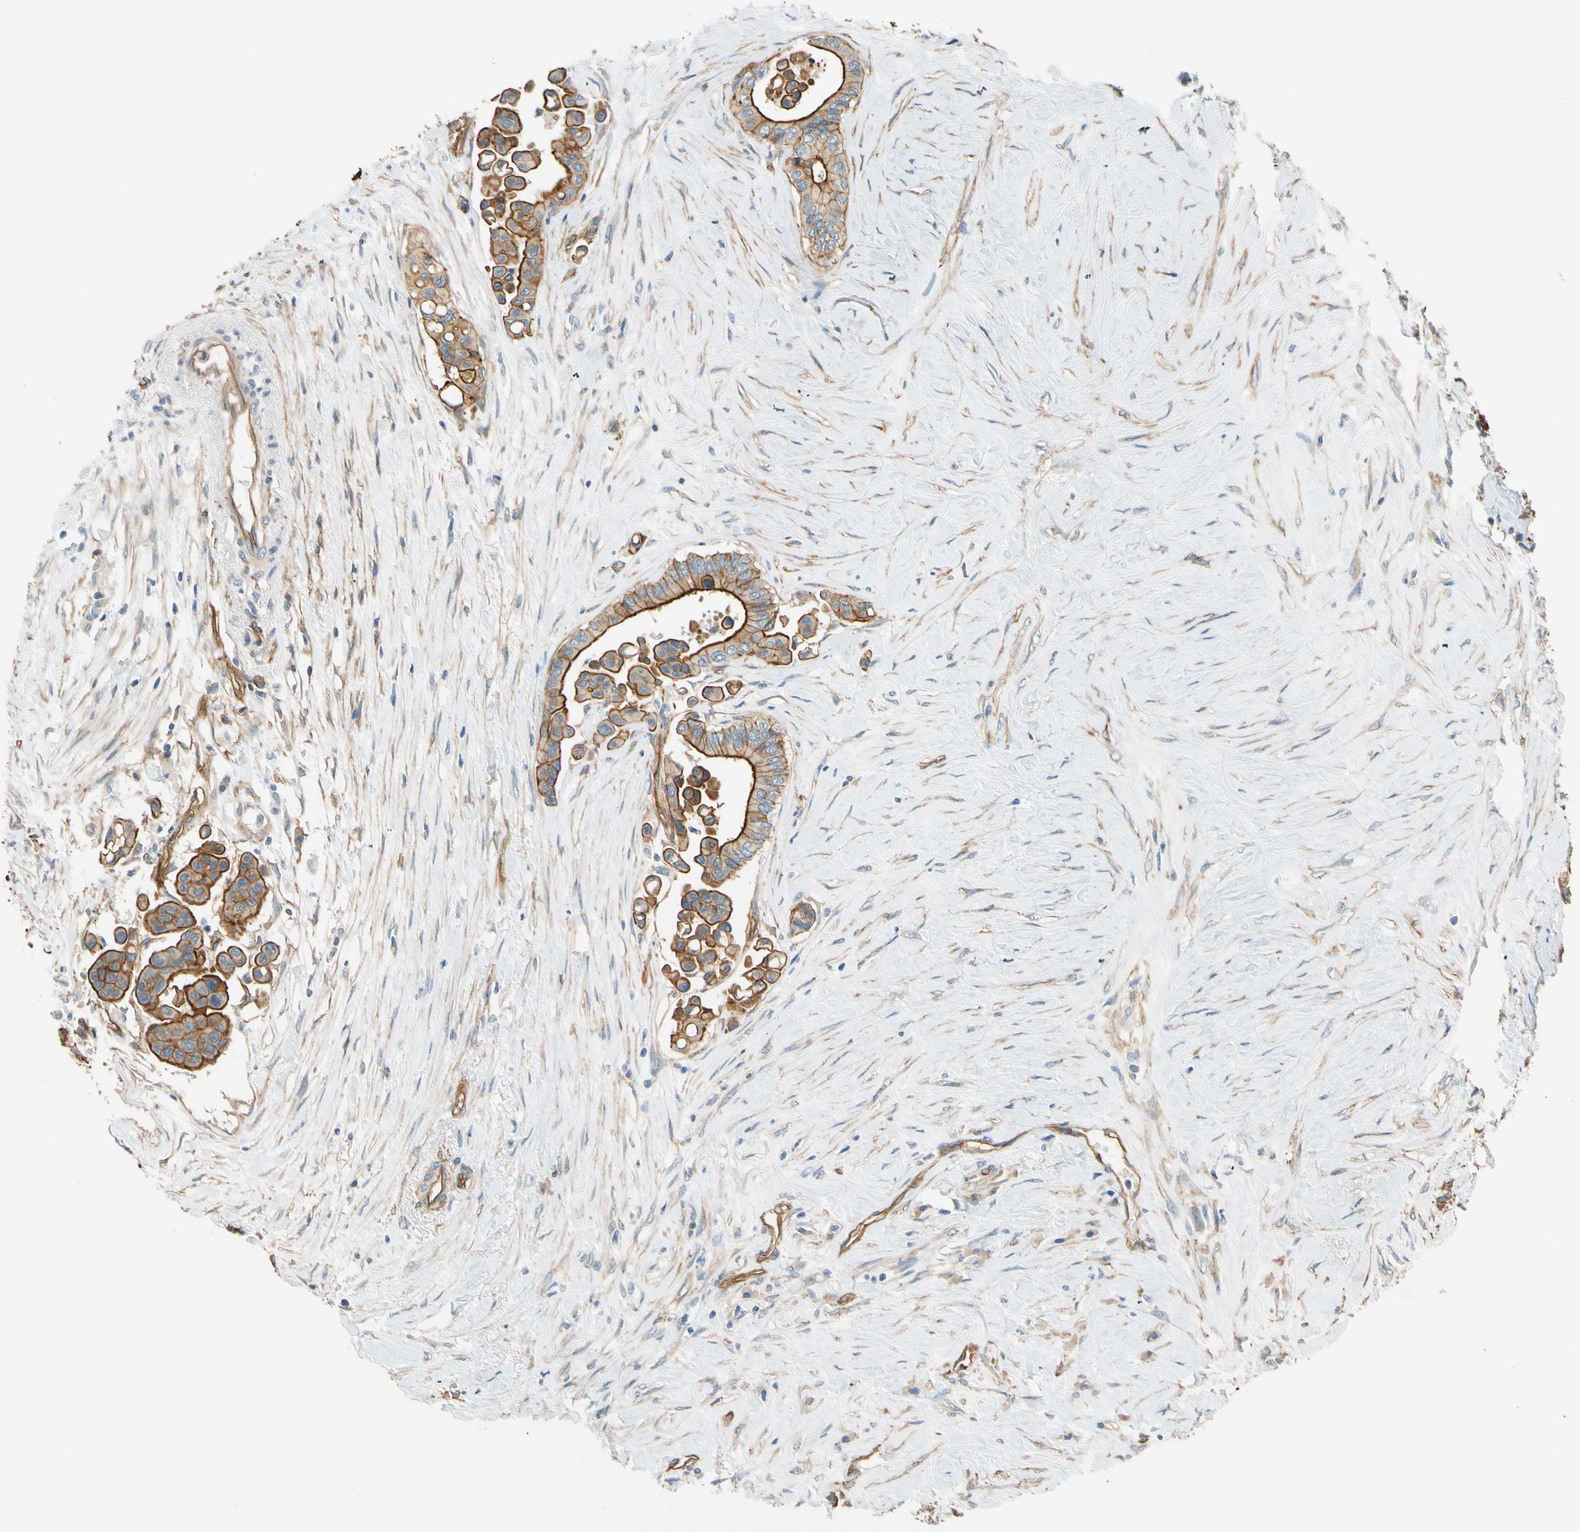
{"staining": {"intensity": "moderate", "quantity": ">75%", "location": "cytoplasmic/membranous"}, "tissue": "colorectal cancer", "cell_type": "Tumor cells", "image_type": "cancer", "snomed": [{"axis": "morphology", "description": "Normal tissue, NOS"}, {"axis": "morphology", "description": "Adenocarcinoma, NOS"}, {"axis": "topography", "description": "Colon"}], "caption": "Adenocarcinoma (colorectal) was stained to show a protein in brown. There is medium levels of moderate cytoplasmic/membranous positivity in approximately >75% of tumor cells.", "gene": "SPTAN1", "patient": {"sex": "male", "age": 82}}